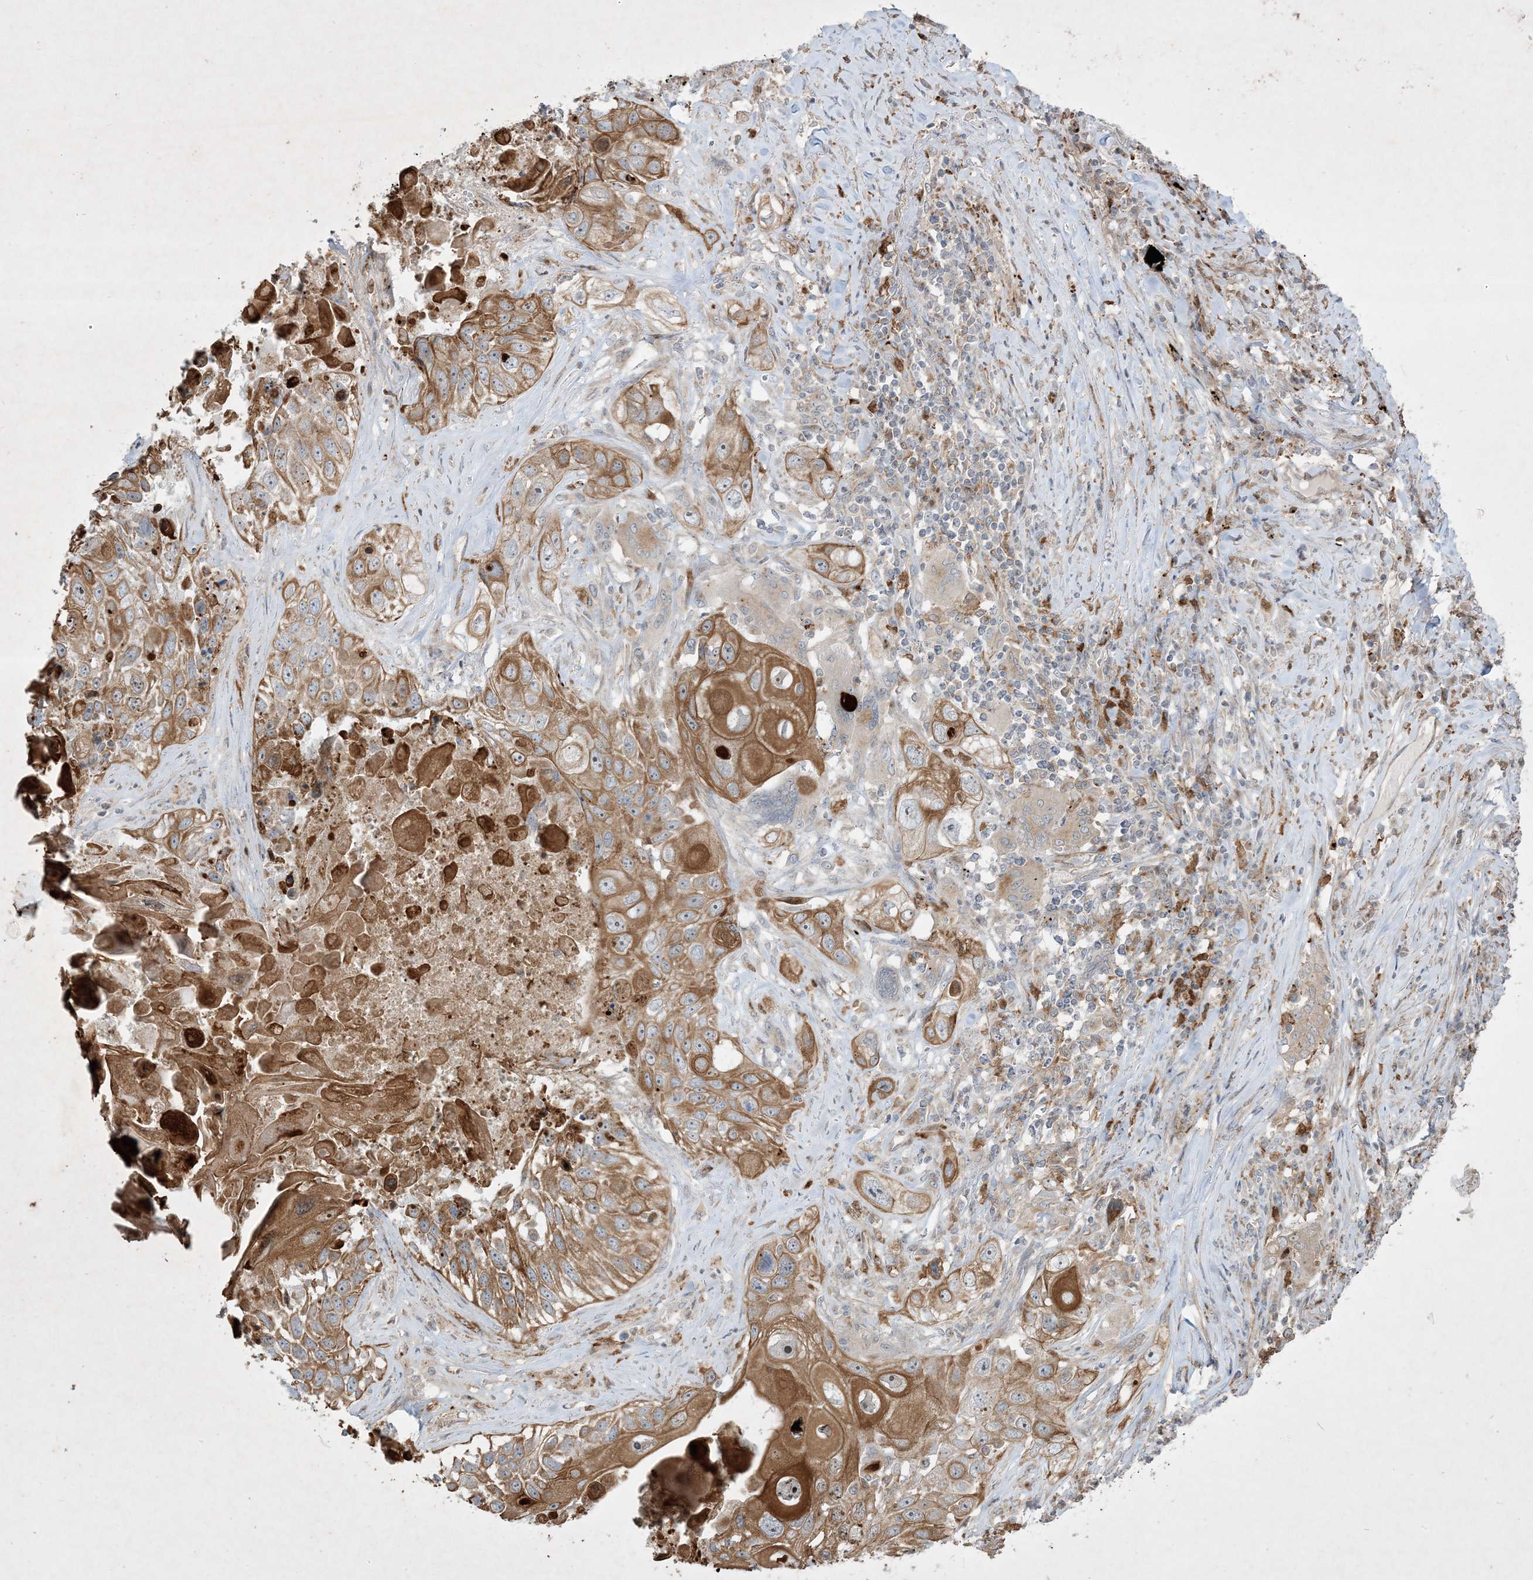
{"staining": {"intensity": "strong", "quantity": "25%-75%", "location": "cytoplasmic/membranous"}, "tissue": "lung cancer", "cell_type": "Tumor cells", "image_type": "cancer", "snomed": [{"axis": "morphology", "description": "Squamous cell carcinoma, NOS"}, {"axis": "topography", "description": "Lung"}], "caption": "This histopathology image reveals immunohistochemistry staining of lung cancer (squamous cell carcinoma), with high strong cytoplasmic/membranous positivity in about 25%-75% of tumor cells.", "gene": "IFT57", "patient": {"sex": "male", "age": 61}}